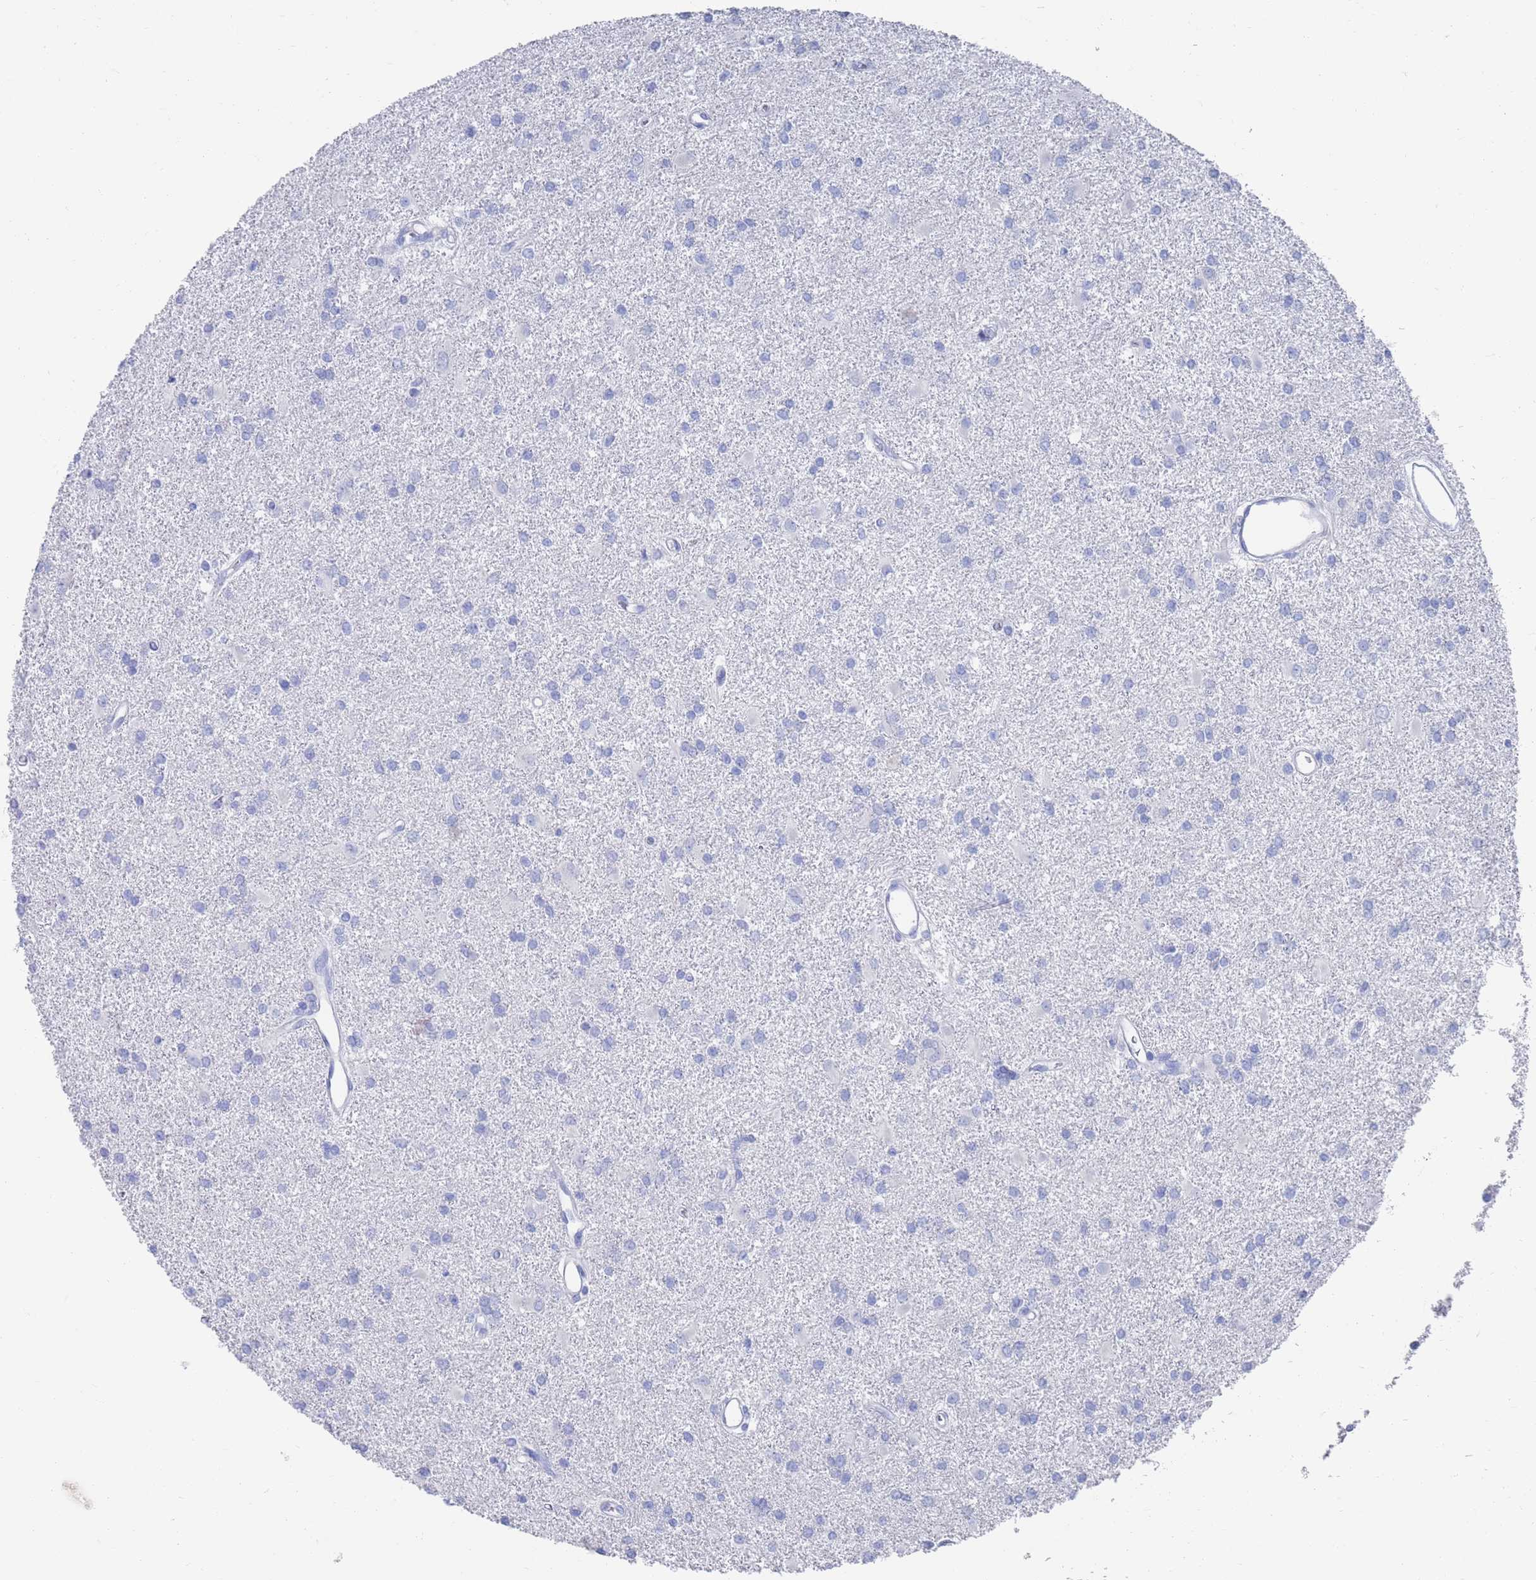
{"staining": {"intensity": "negative", "quantity": "none", "location": "none"}, "tissue": "glioma", "cell_type": "Tumor cells", "image_type": "cancer", "snomed": [{"axis": "morphology", "description": "Glioma, malignant, High grade"}, {"axis": "topography", "description": "Brain"}], "caption": "Malignant high-grade glioma was stained to show a protein in brown. There is no significant staining in tumor cells.", "gene": "MTMR2", "patient": {"sex": "female", "age": 50}}